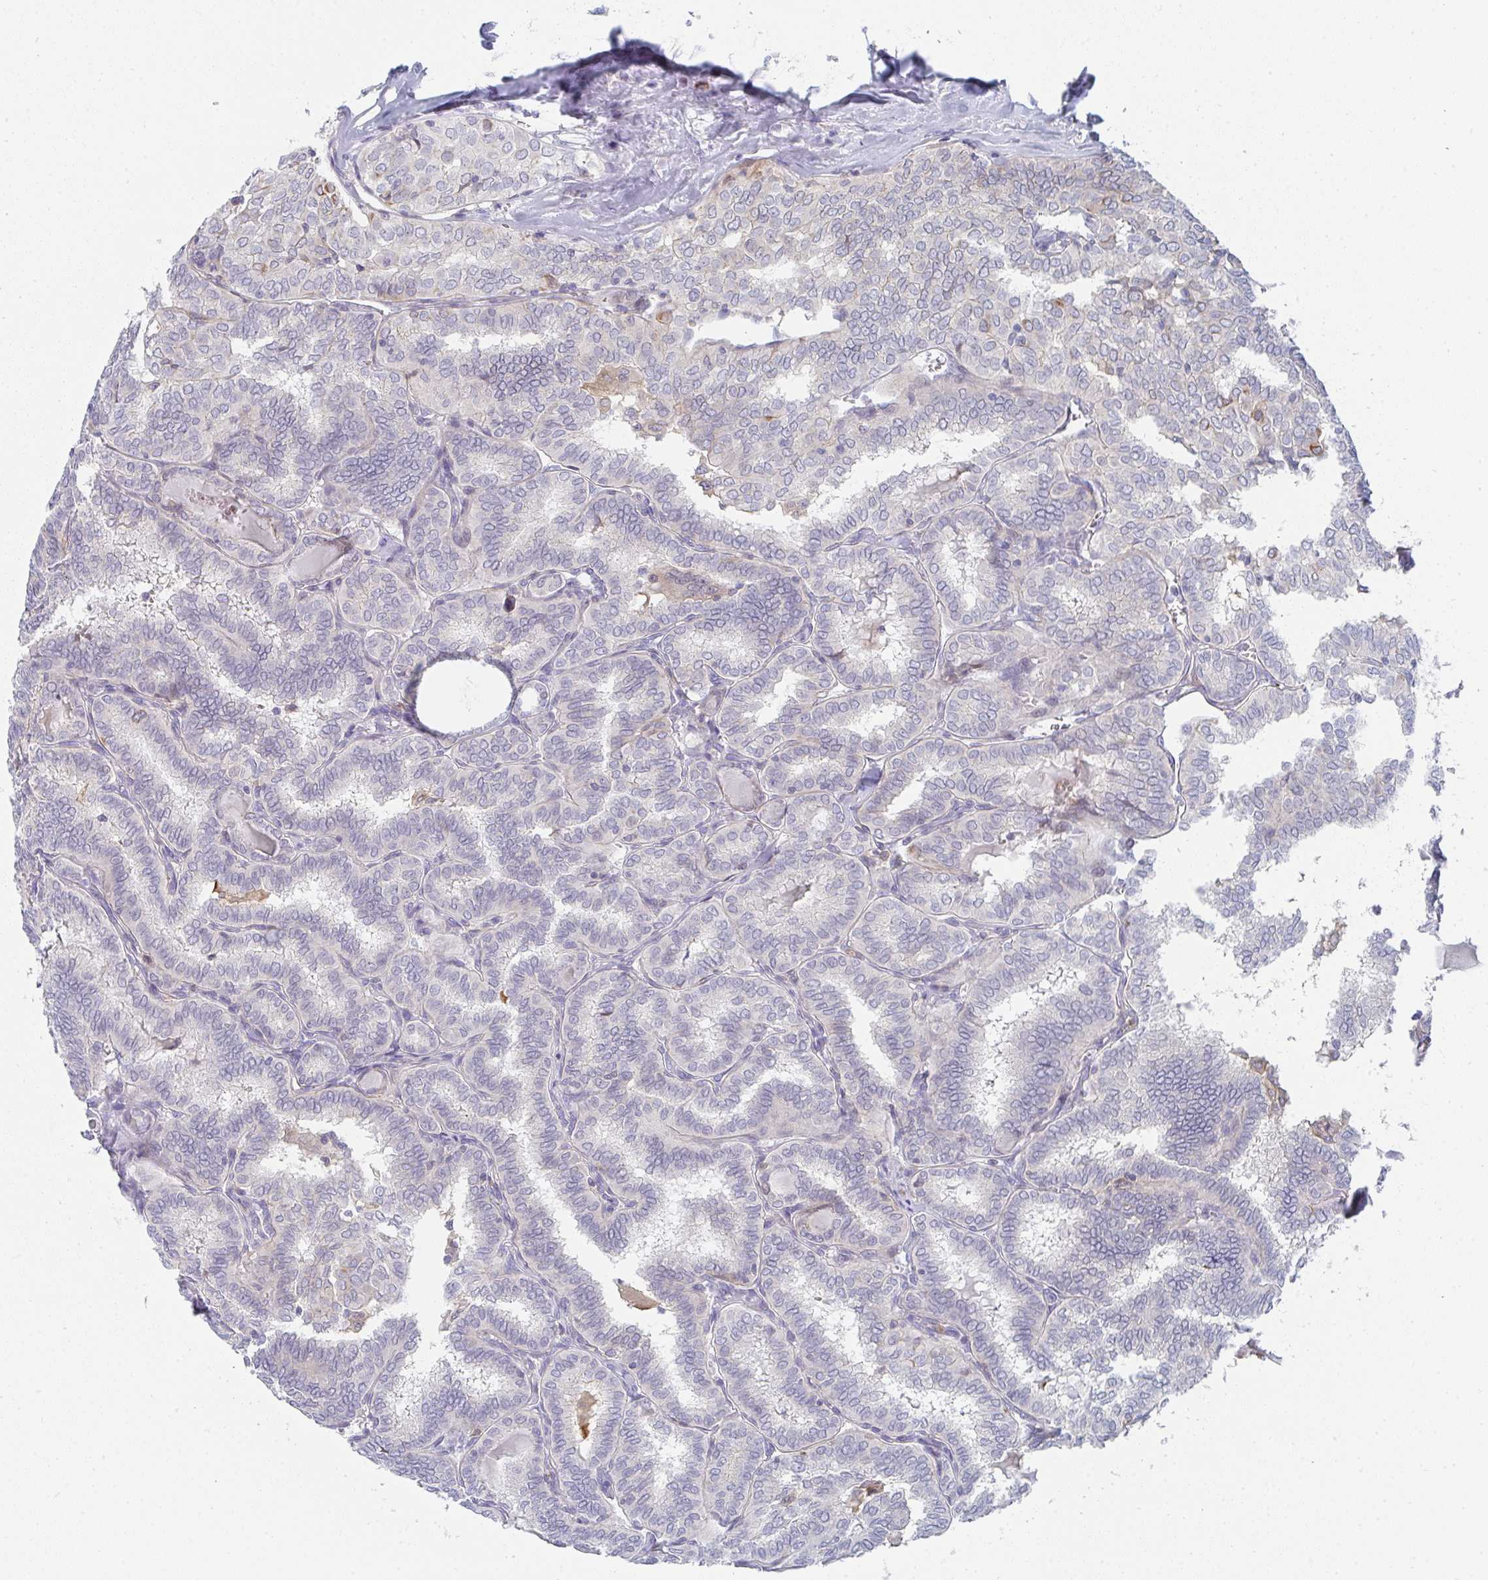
{"staining": {"intensity": "negative", "quantity": "none", "location": "none"}, "tissue": "thyroid cancer", "cell_type": "Tumor cells", "image_type": "cancer", "snomed": [{"axis": "morphology", "description": "Papillary adenocarcinoma, NOS"}, {"axis": "topography", "description": "Thyroid gland"}], "caption": "Protein analysis of thyroid papillary adenocarcinoma exhibits no significant expression in tumor cells. (DAB (3,3'-diaminobenzidine) IHC visualized using brightfield microscopy, high magnification).", "gene": "KLHL33", "patient": {"sex": "female", "age": 30}}